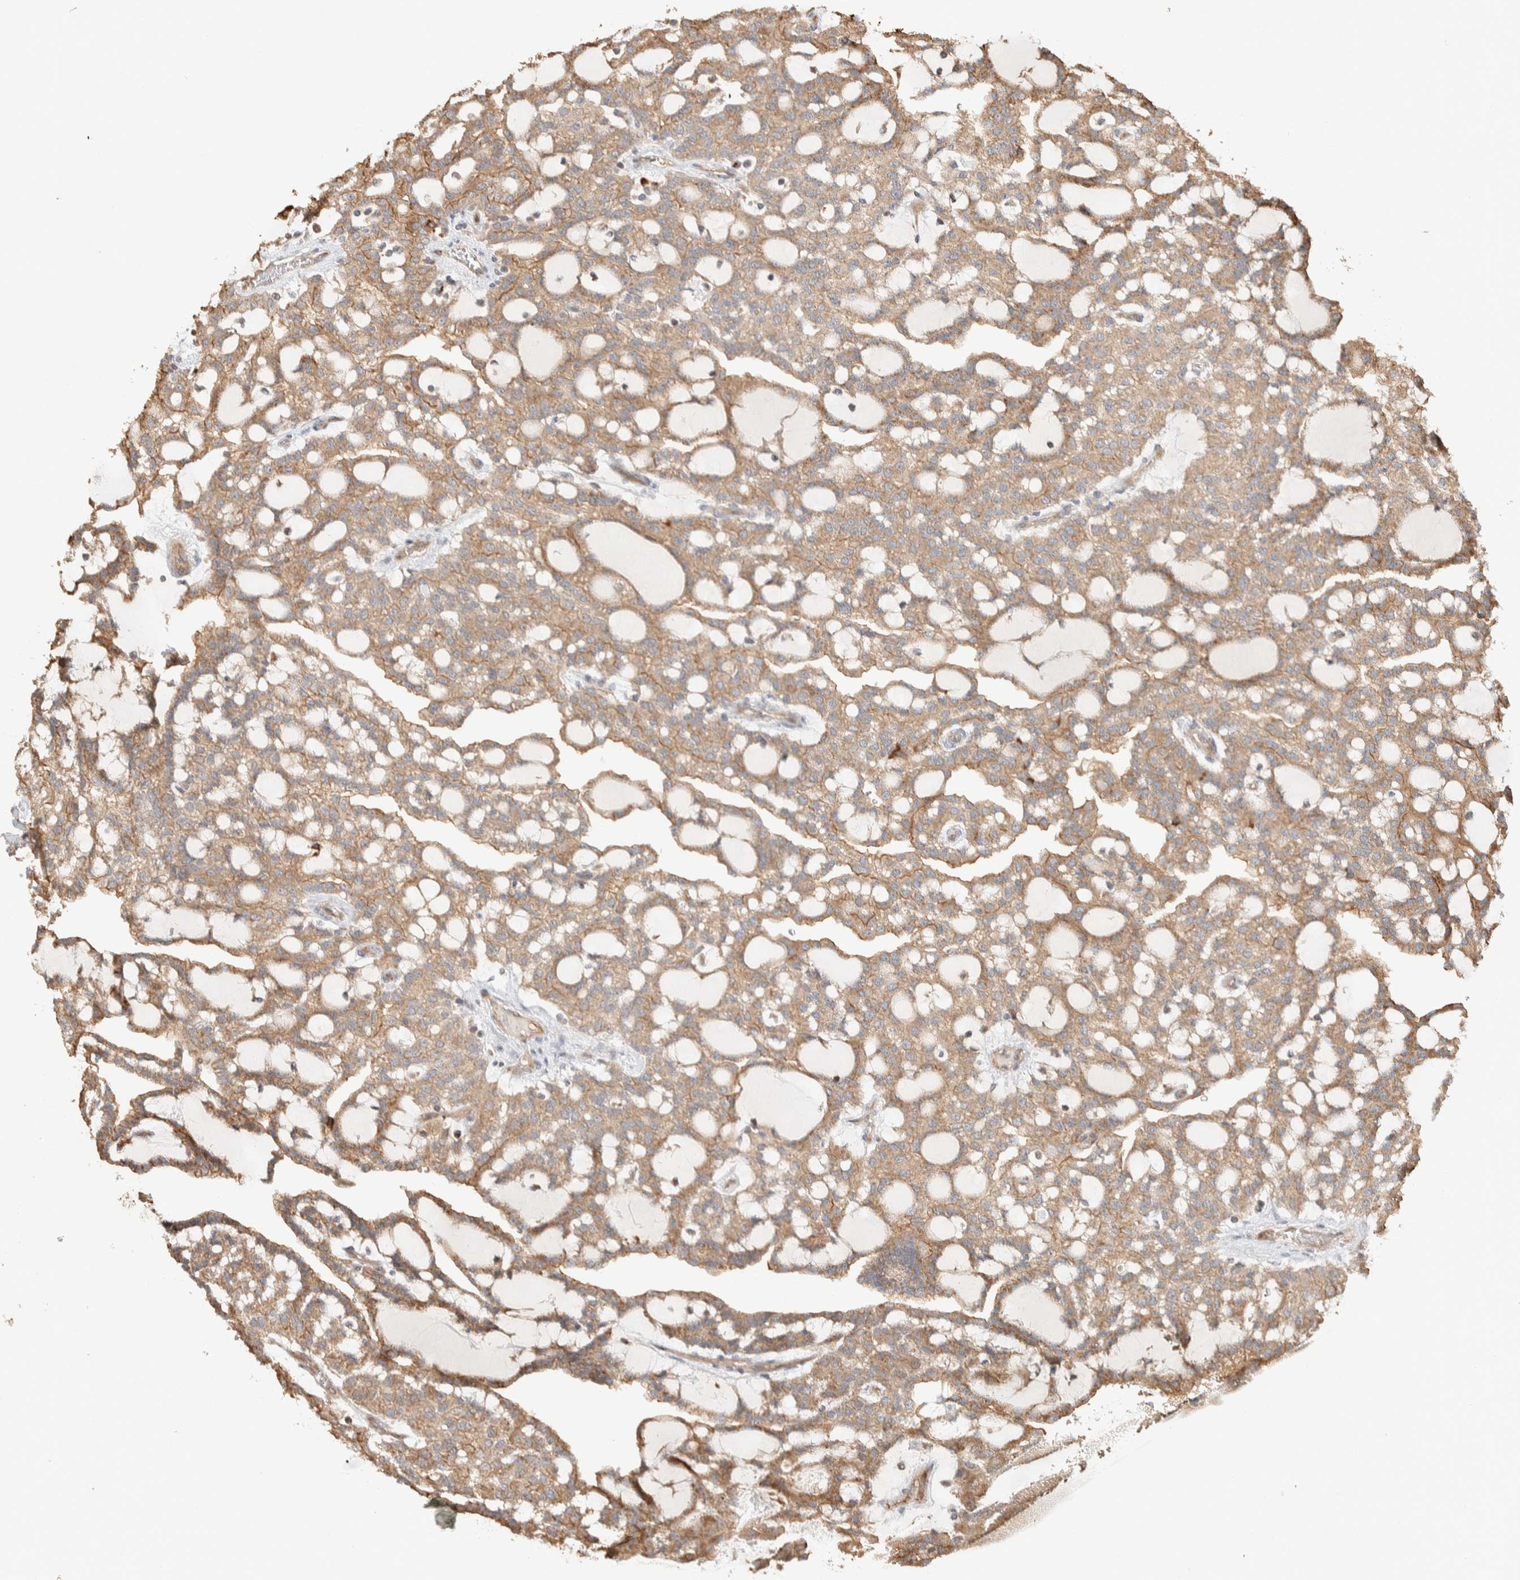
{"staining": {"intensity": "weak", "quantity": ">75%", "location": "cytoplasmic/membranous"}, "tissue": "renal cancer", "cell_type": "Tumor cells", "image_type": "cancer", "snomed": [{"axis": "morphology", "description": "Adenocarcinoma, NOS"}, {"axis": "topography", "description": "Kidney"}], "caption": "A photomicrograph showing weak cytoplasmic/membranous staining in about >75% of tumor cells in renal adenocarcinoma, as visualized by brown immunohistochemical staining.", "gene": "KIF9", "patient": {"sex": "male", "age": 63}}